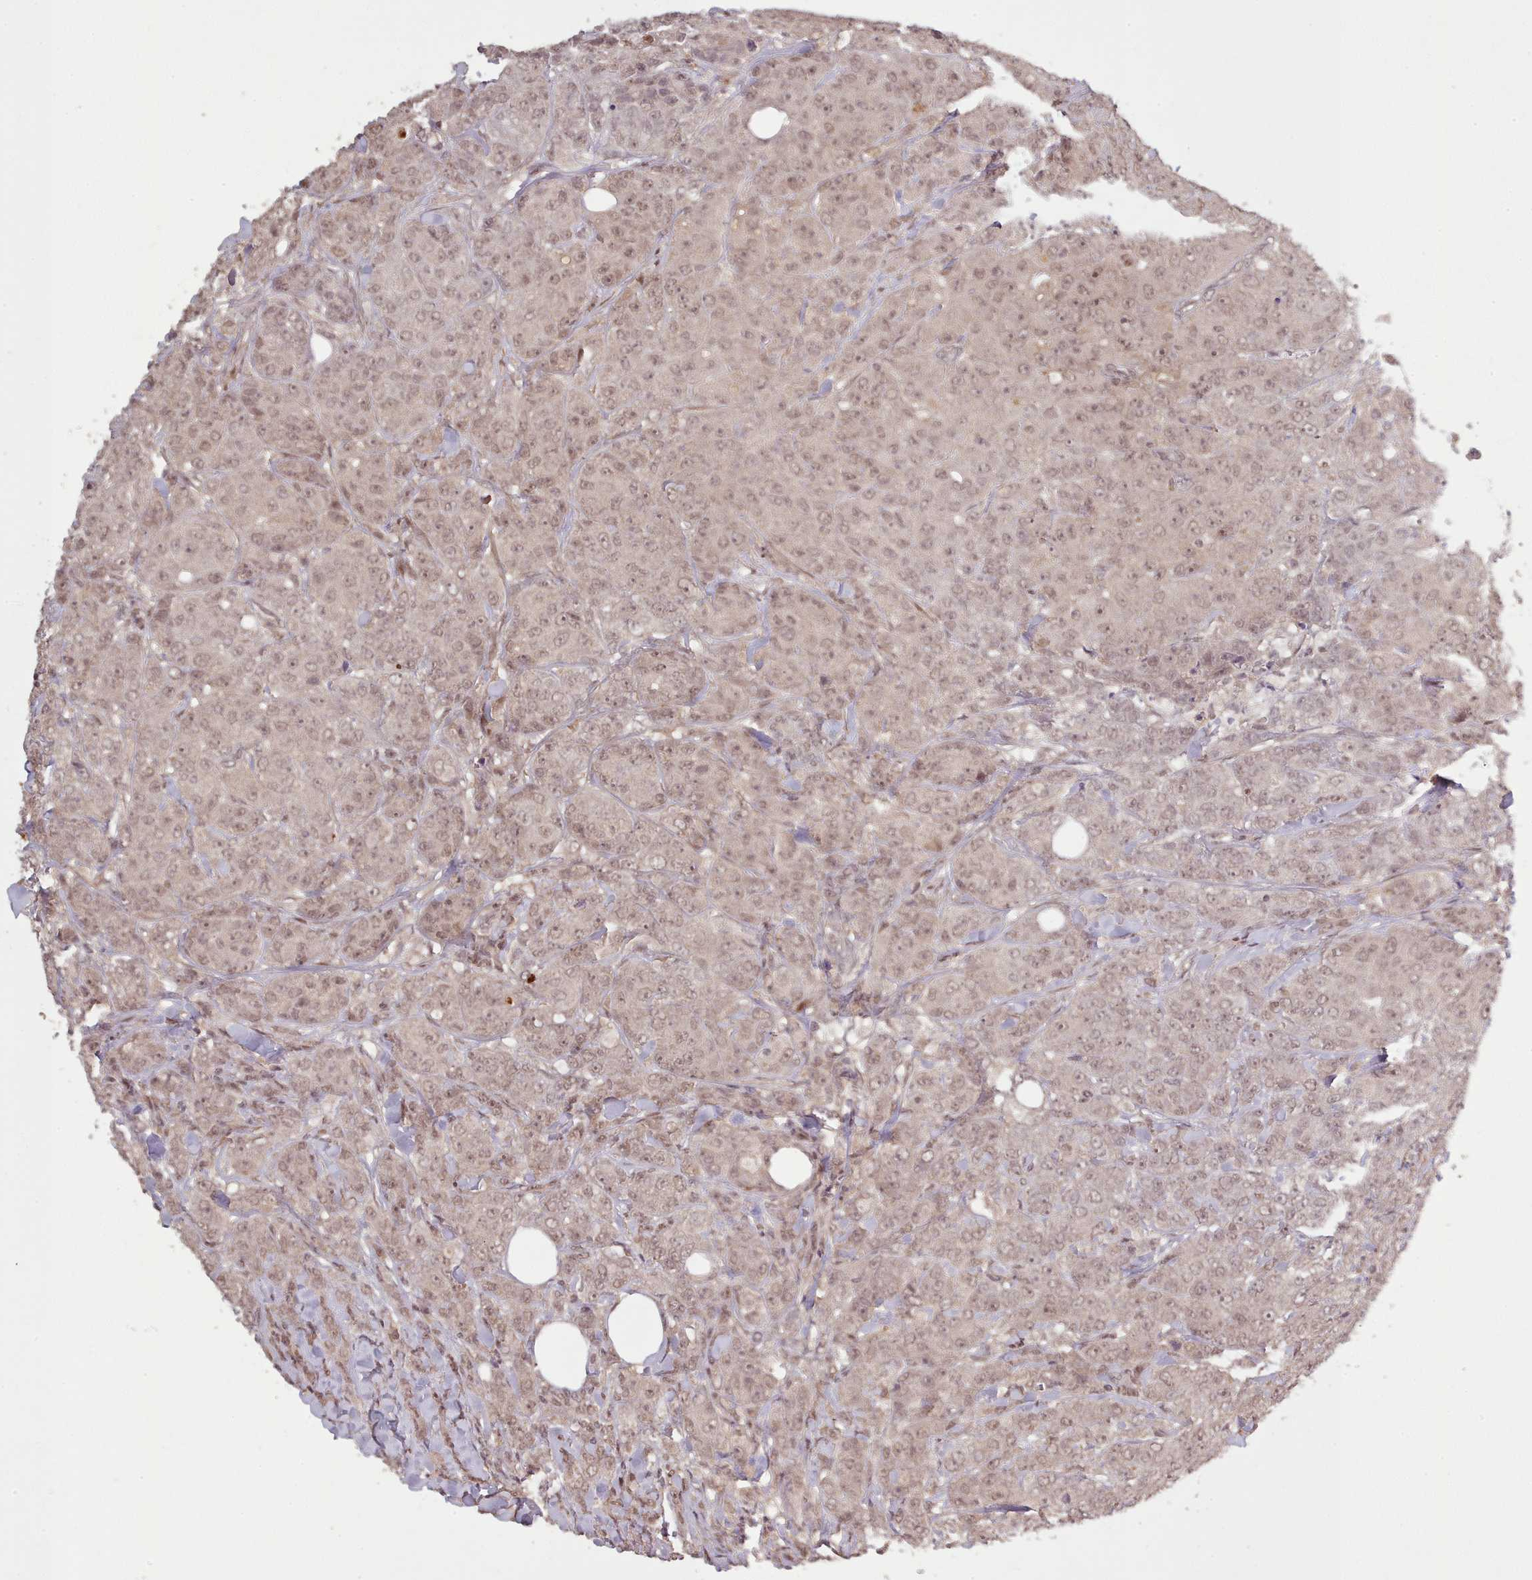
{"staining": {"intensity": "moderate", "quantity": "25%-75%", "location": "nuclear"}, "tissue": "breast cancer", "cell_type": "Tumor cells", "image_type": "cancer", "snomed": [{"axis": "morphology", "description": "Duct carcinoma"}, {"axis": "topography", "description": "Breast"}], "caption": "There is medium levels of moderate nuclear staining in tumor cells of breast cancer, as demonstrated by immunohistochemical staining (brown color).", "gene": "CDC6", "patient": {"sex": "female", "age": 43}}